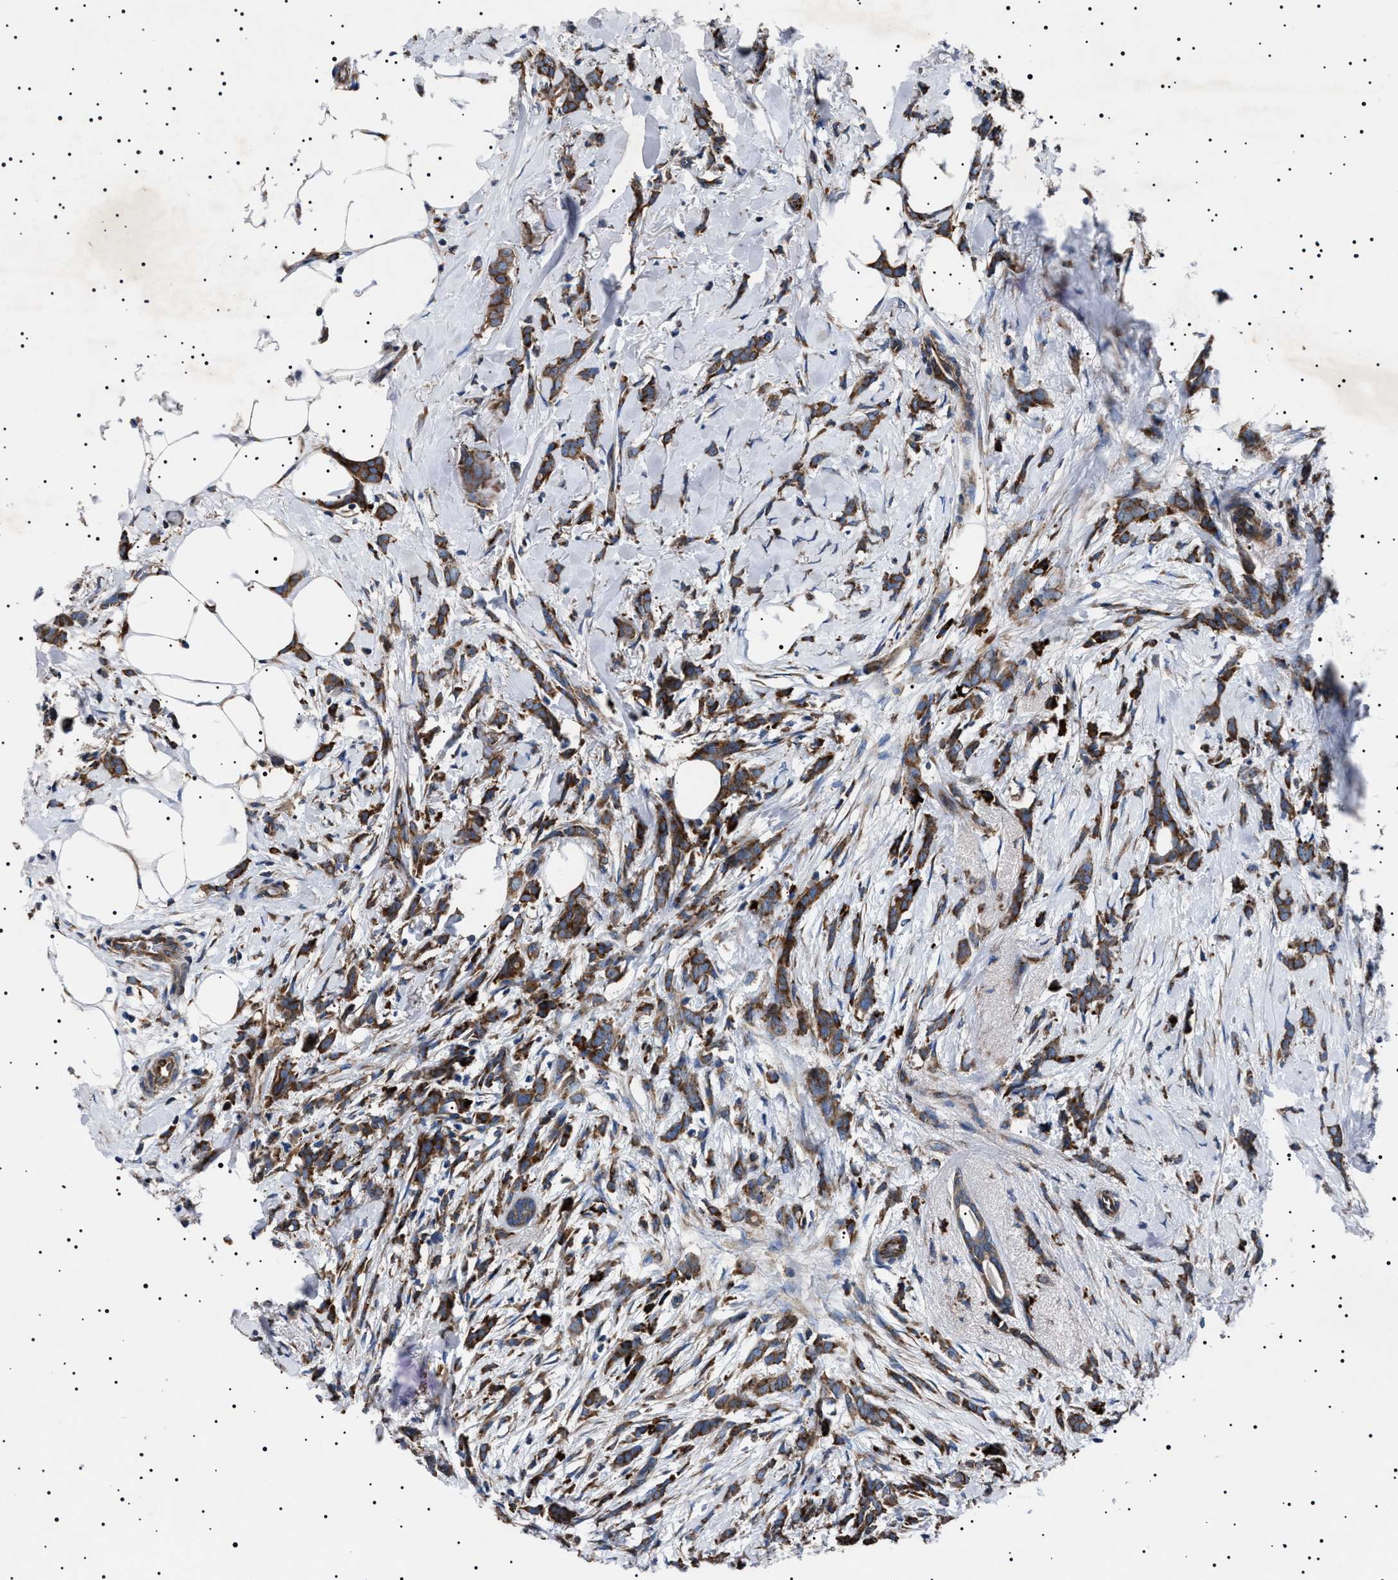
{"staining": {"intensity": "strong", "quantity": ">75%", "location": "cytoplasmic/membranous"}, "tissue": "breast cancer", "cell_type": "Tumor cells", "image_type": "cancer", "snomed": [{"axis": "morphology", "description": "Lobular carcinoma, in situ"}, {"axis": "morphology", "description": "Lobular carcinoma"}, {"axis": "topography", "description": "Breast"}], "caption": "Brown immunohistochemical staining in lobular carcinoma (breast) reveals strong cytoplasmic/membranous staining in approximately >75% of tumor cells. The protein is stained brown, and the nuclei are stained in blue (DAB (3,3'-diaminobenzidine) IHC with brightfield microscopy, high magnification).", "gene": "TOP1MT", "patient": {"sex": "female", "age": 41}}